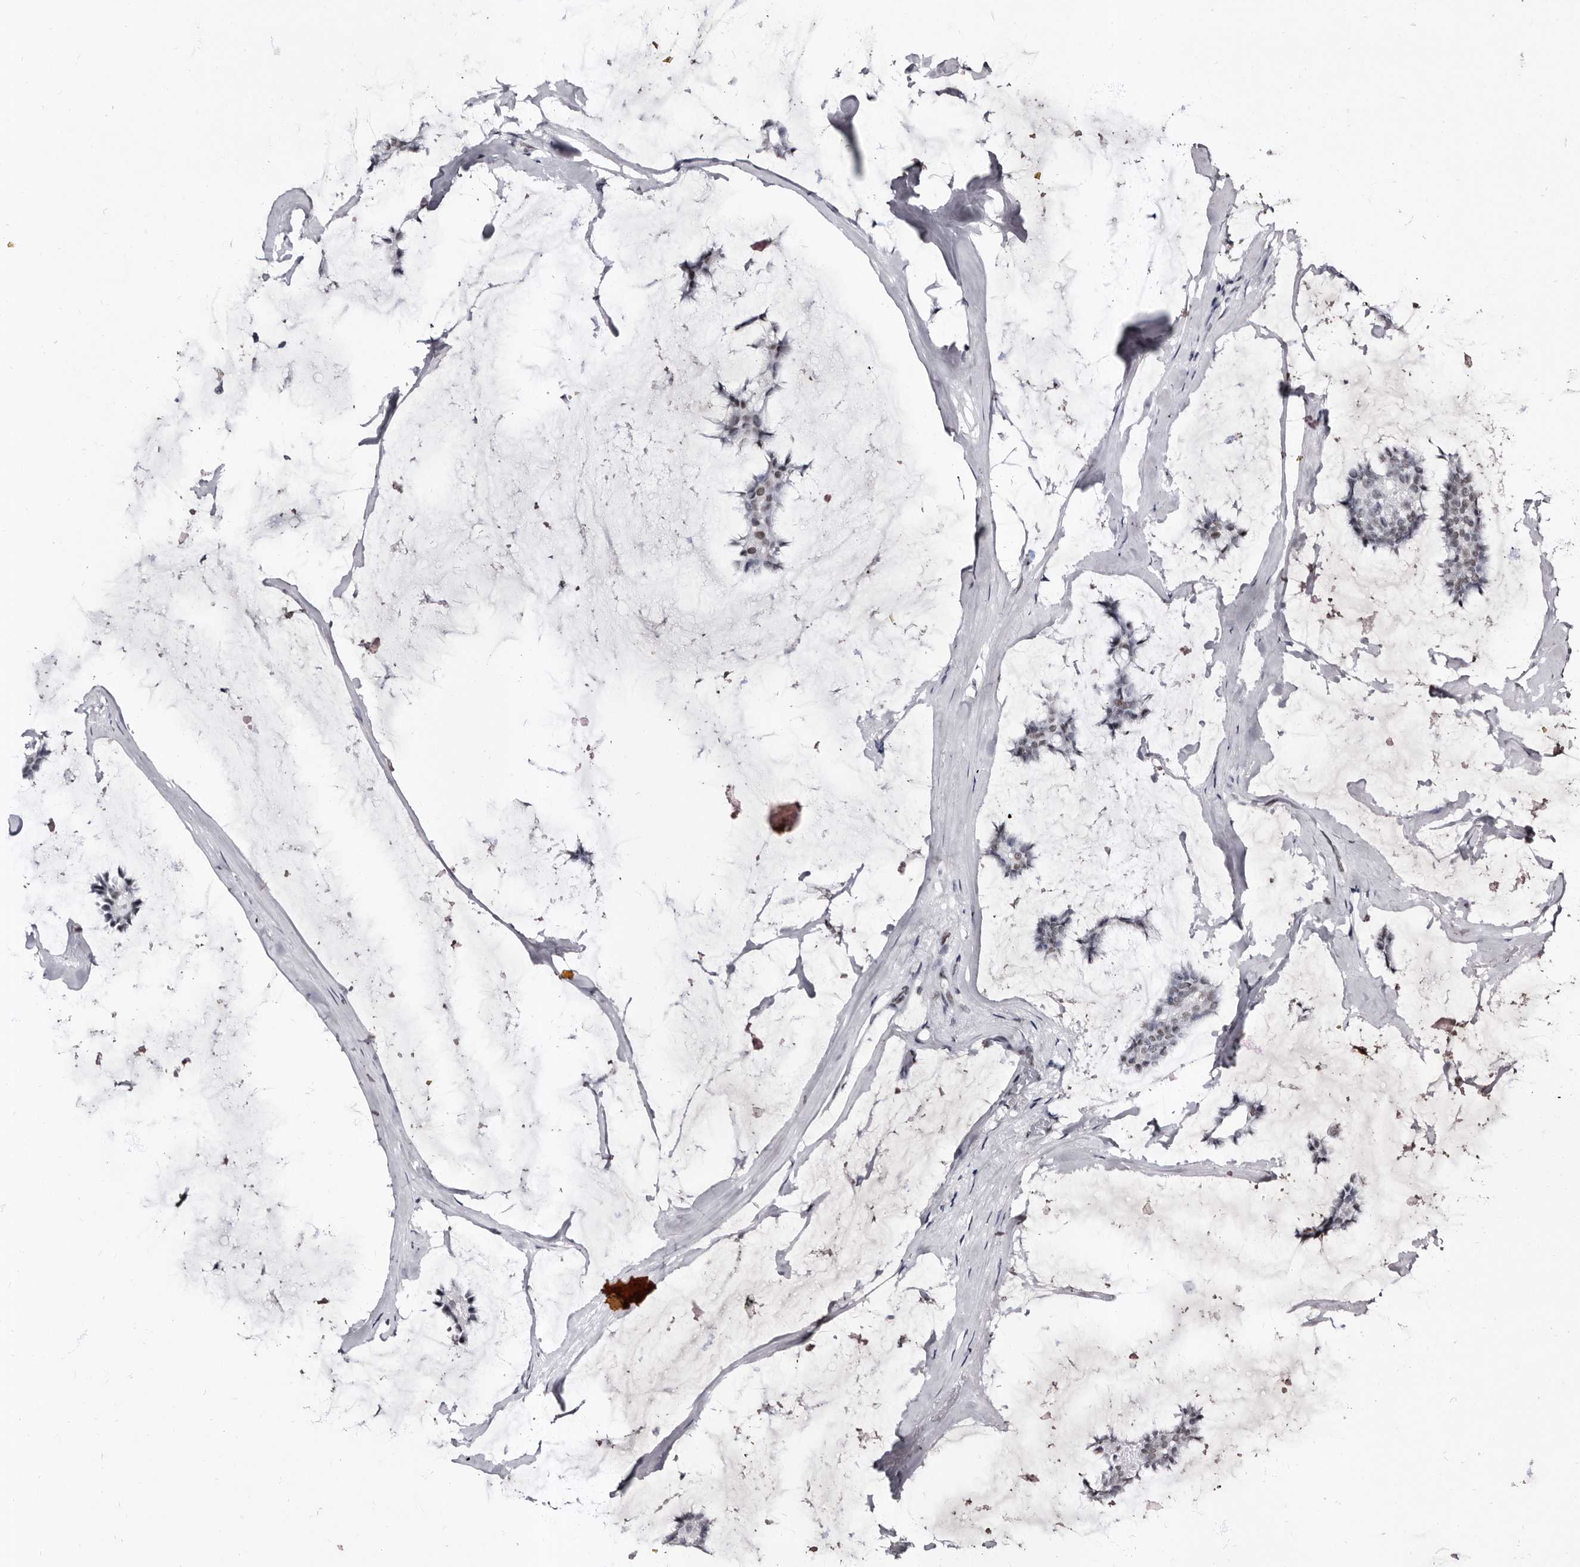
{"staining": {"intensity": "negative", "quantity": "none", "location": "none"}, "tissue": "breast cancer", "cell_type": "Tumor cells", "image_type": "cancer", "snomed": [{"axis": "morphology", "description": "Duct carcinoma"}, {"axis": "topography", "description": "Breast"}], "caption": "The micrograph displays no significant staining in tumor cells of breast cancer (infiltrating ductal carcinoma).", "gene": "ZNF326", "patient": {"sex": "female", "age": 93}}